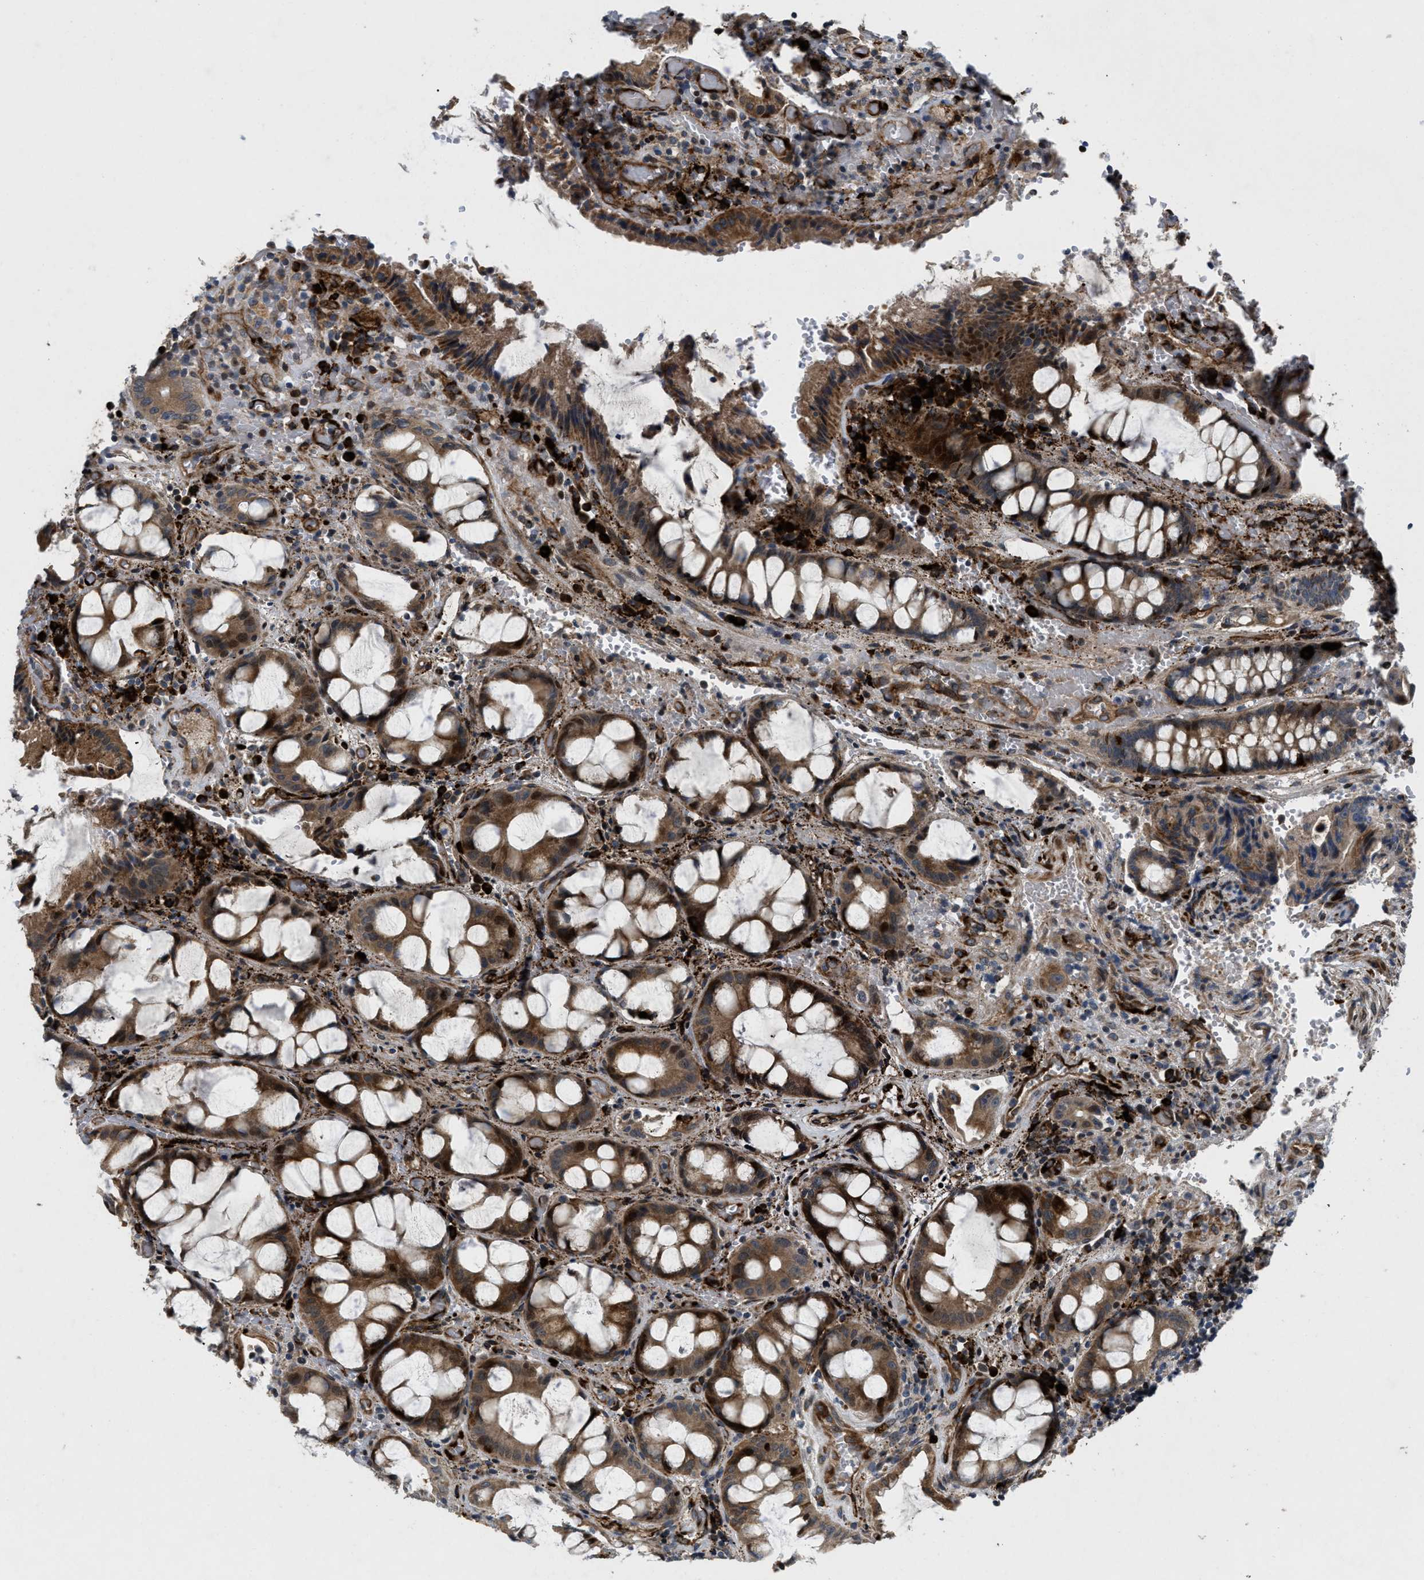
{"staining": {"intensity": "moderate", "quantity": ">75%", "location": "cytoplasmic/membranous,nuclear"}, "tissue": "colorectal cancer", "cell_type": "Tumor cells", "image_type": "cancer", "snomed": [{"axis": "morphology", "description": "Adenocarcinoma, NOS"}, {"axis": "topography", "description": "Colon"}], "caption": "About >75% of tumor cells in colorectal cancer reveal moderate cytoplasmic/membranous and nuclear protein staining as visualized by brown immunohistochemical staining.", "gene": "HSPA12B", "patient": {"sex": "female", "age": 57}}